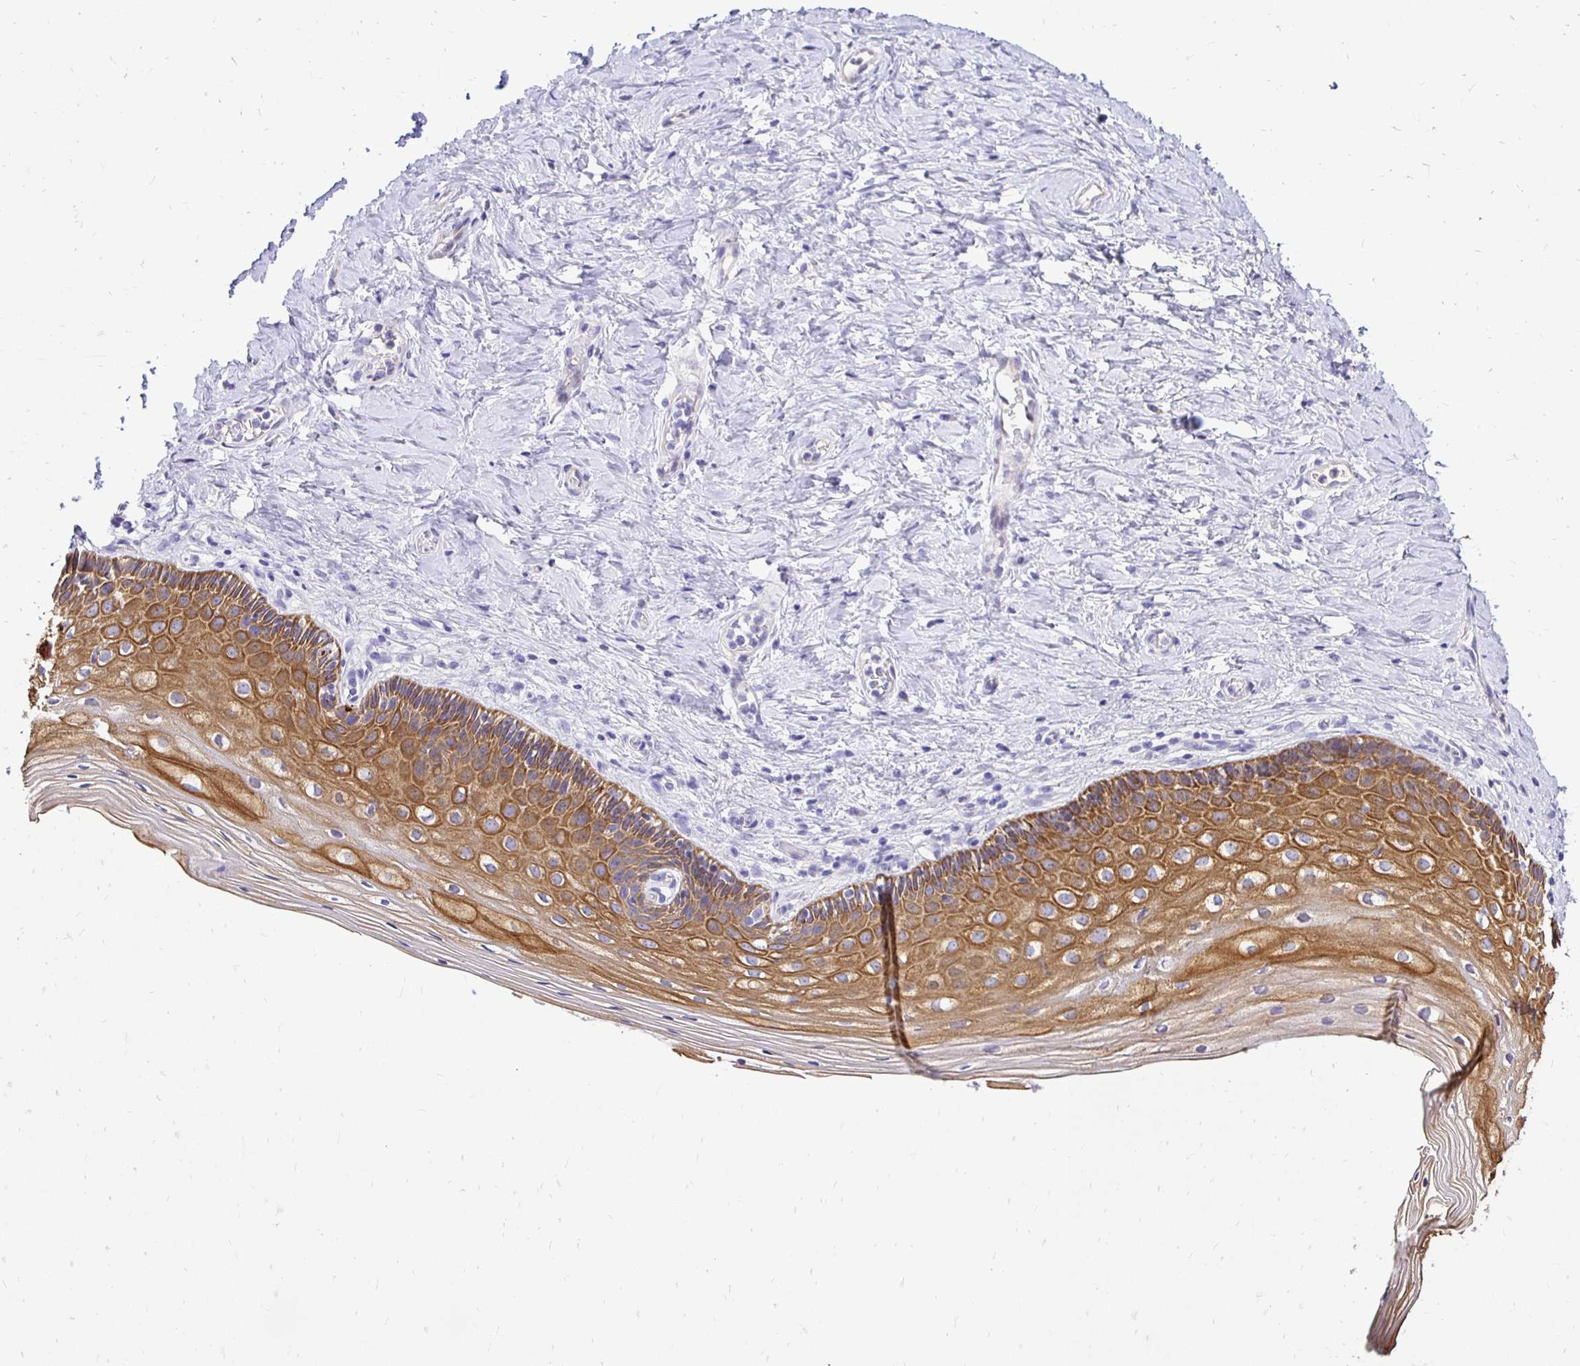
{"staining": {"intensity": "moderate", "quantity": ">75%", "location": "cytoplasmic/membranous"}, "tissue": "vagina", "cell_type": "Squamous epithelial cells", "image_type": "normal", "snomed": [{"axis": "morphology", "description": "Normal tissue, NOS"}, {"axis": "topography", "description": "Vagina"}], "caption": "Squamous epithelial cells display medium levels of moderate cytoplasmic/membranous positivity in approximately >75% of cells in unremarkable vagina.", "gene": "TAF1D", "patient": {"sex": "female", "age": 45}}